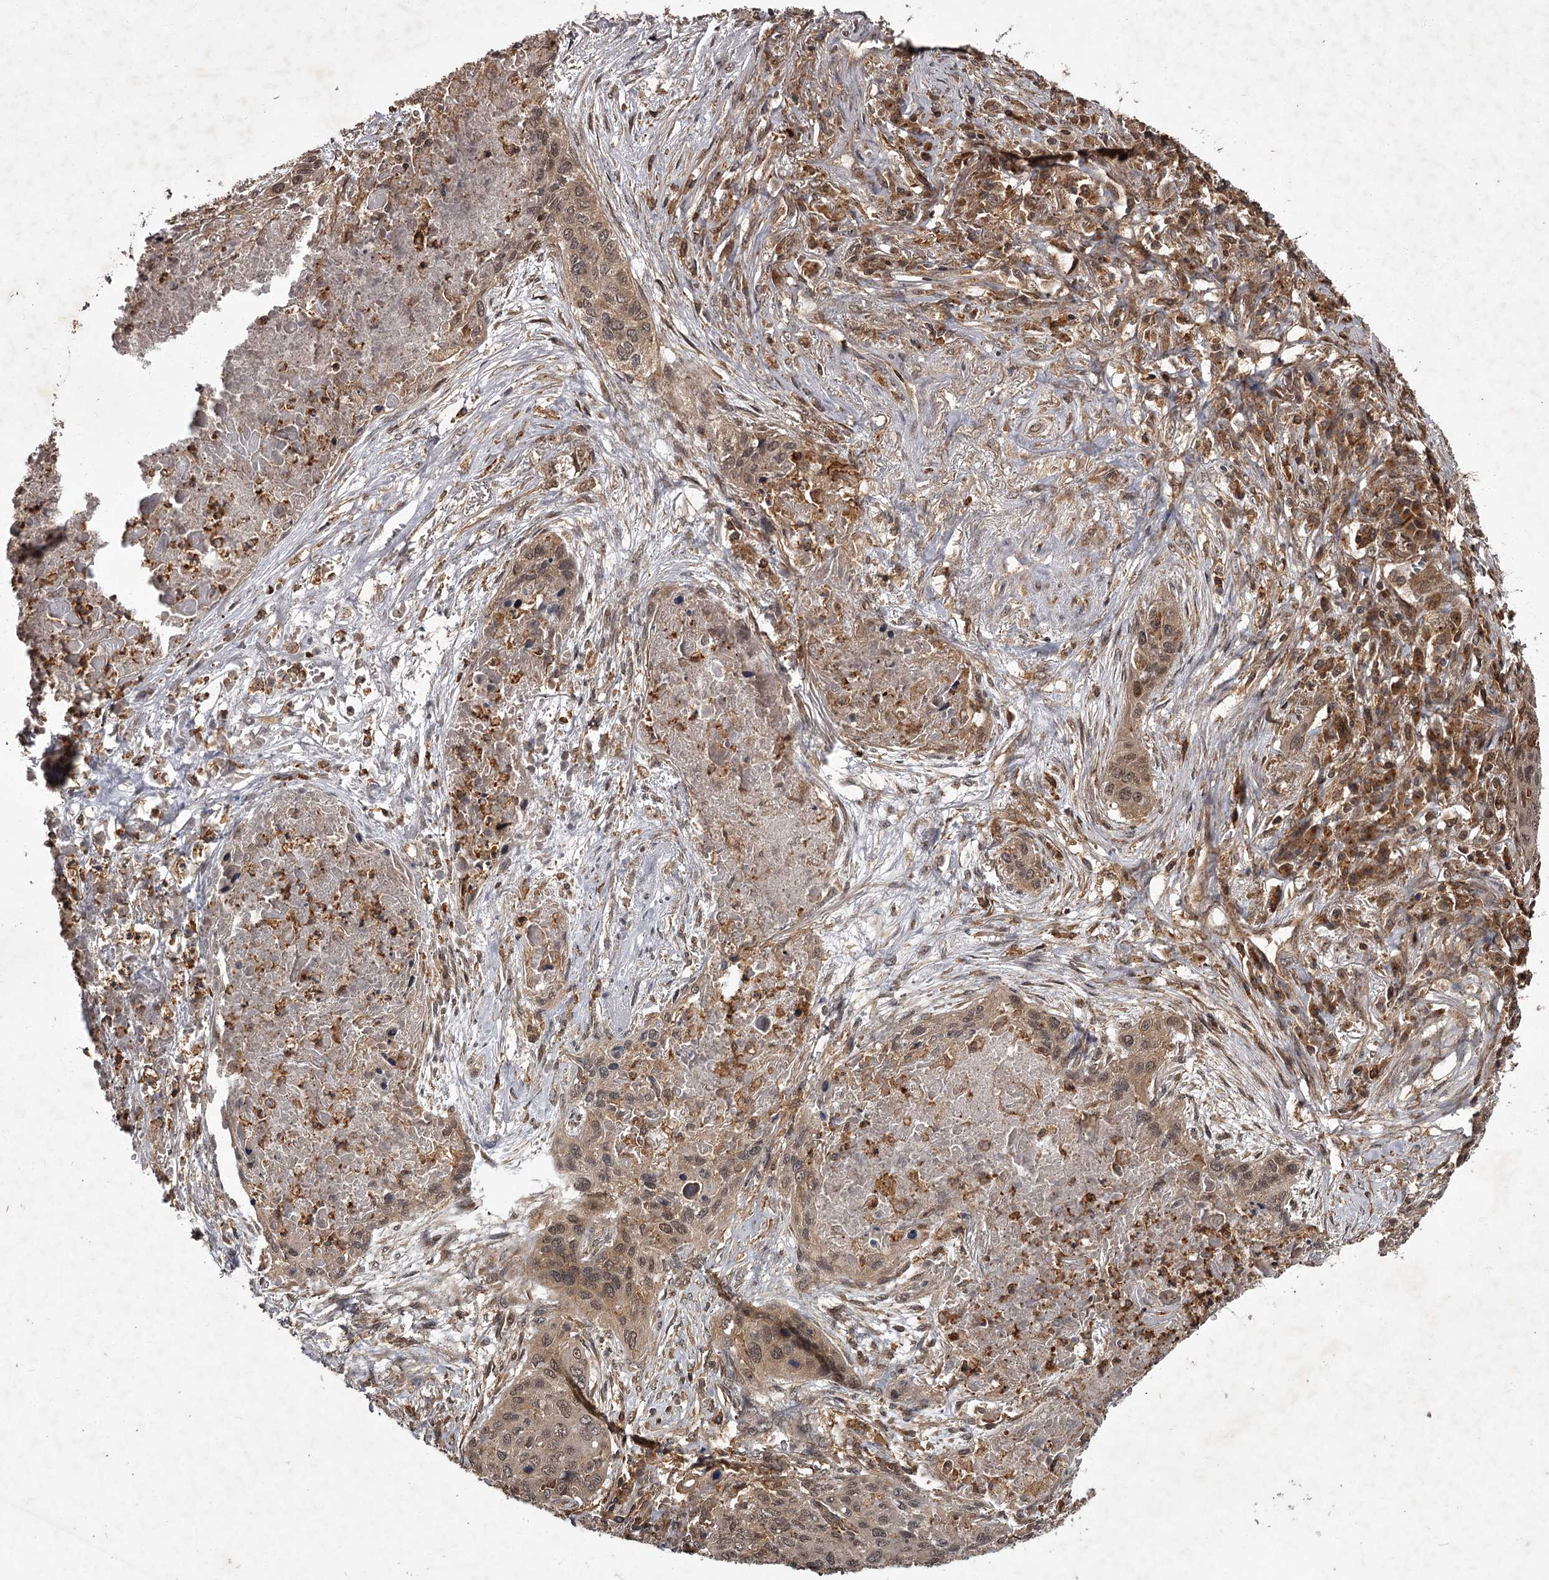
{"staining": {"intensity": "weak", "quantity": ">75%", "location": "cytoplasmic/membranous,nuclear"}, "tissue": "lung cancer", "cell_type": "Tumor cells", "image_type": "cancer", "snomed": [{"axis": "morphology", "description": "Squamous cell carcinoma, NOS"}, {"axis": "topography", "description": "Lung"}], "caption": "Squamous cell carcinoma (lung) stained with immunohistochemistry (IHC) displays weak cytoplasmic/membranous and nuclear positivity in about >75% of tumor cells.", "gene": "TBC1D23", "patient": {"sex": "female", "age": 63}}